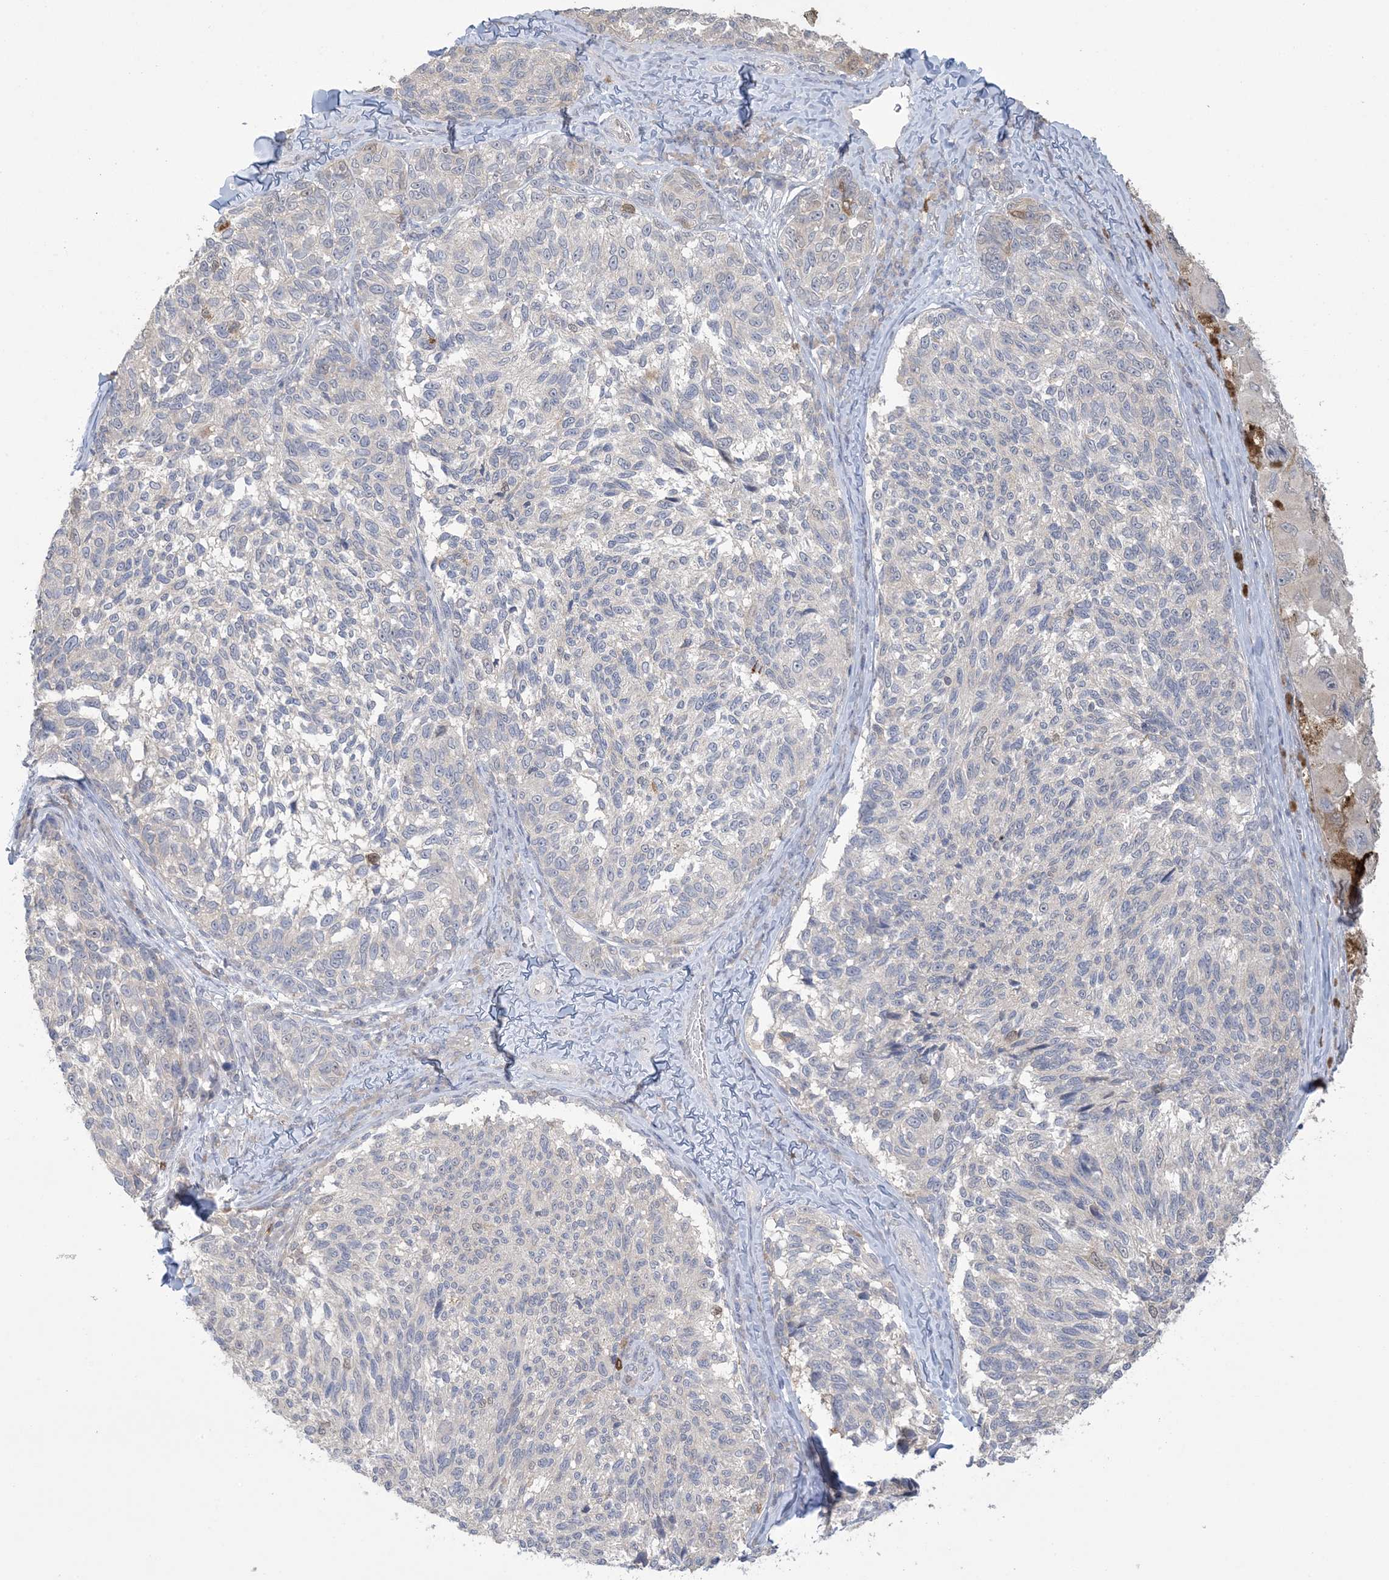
{"staining": {"intensity": "negative", "quantity": "none", "location": "none"}, "tissue": "melanoma", "cell_type": "Tumor cells", "image_type": "cancer", "snomed": [{"axis": "morphology", "description": "Malignant melanoma, NOS"}, {"axis": "topography", "description": "Skin"}], "caption": "Immunohistochemistry micrograph of neoplastic tissue: human malignant melanoma stained with DAB (3,3'-diaminobenzidine) exhibits no significant protein positivity in tumor cells.", "gene": "HMGCS1", "patient": {"sex": "female", "age": 73}}